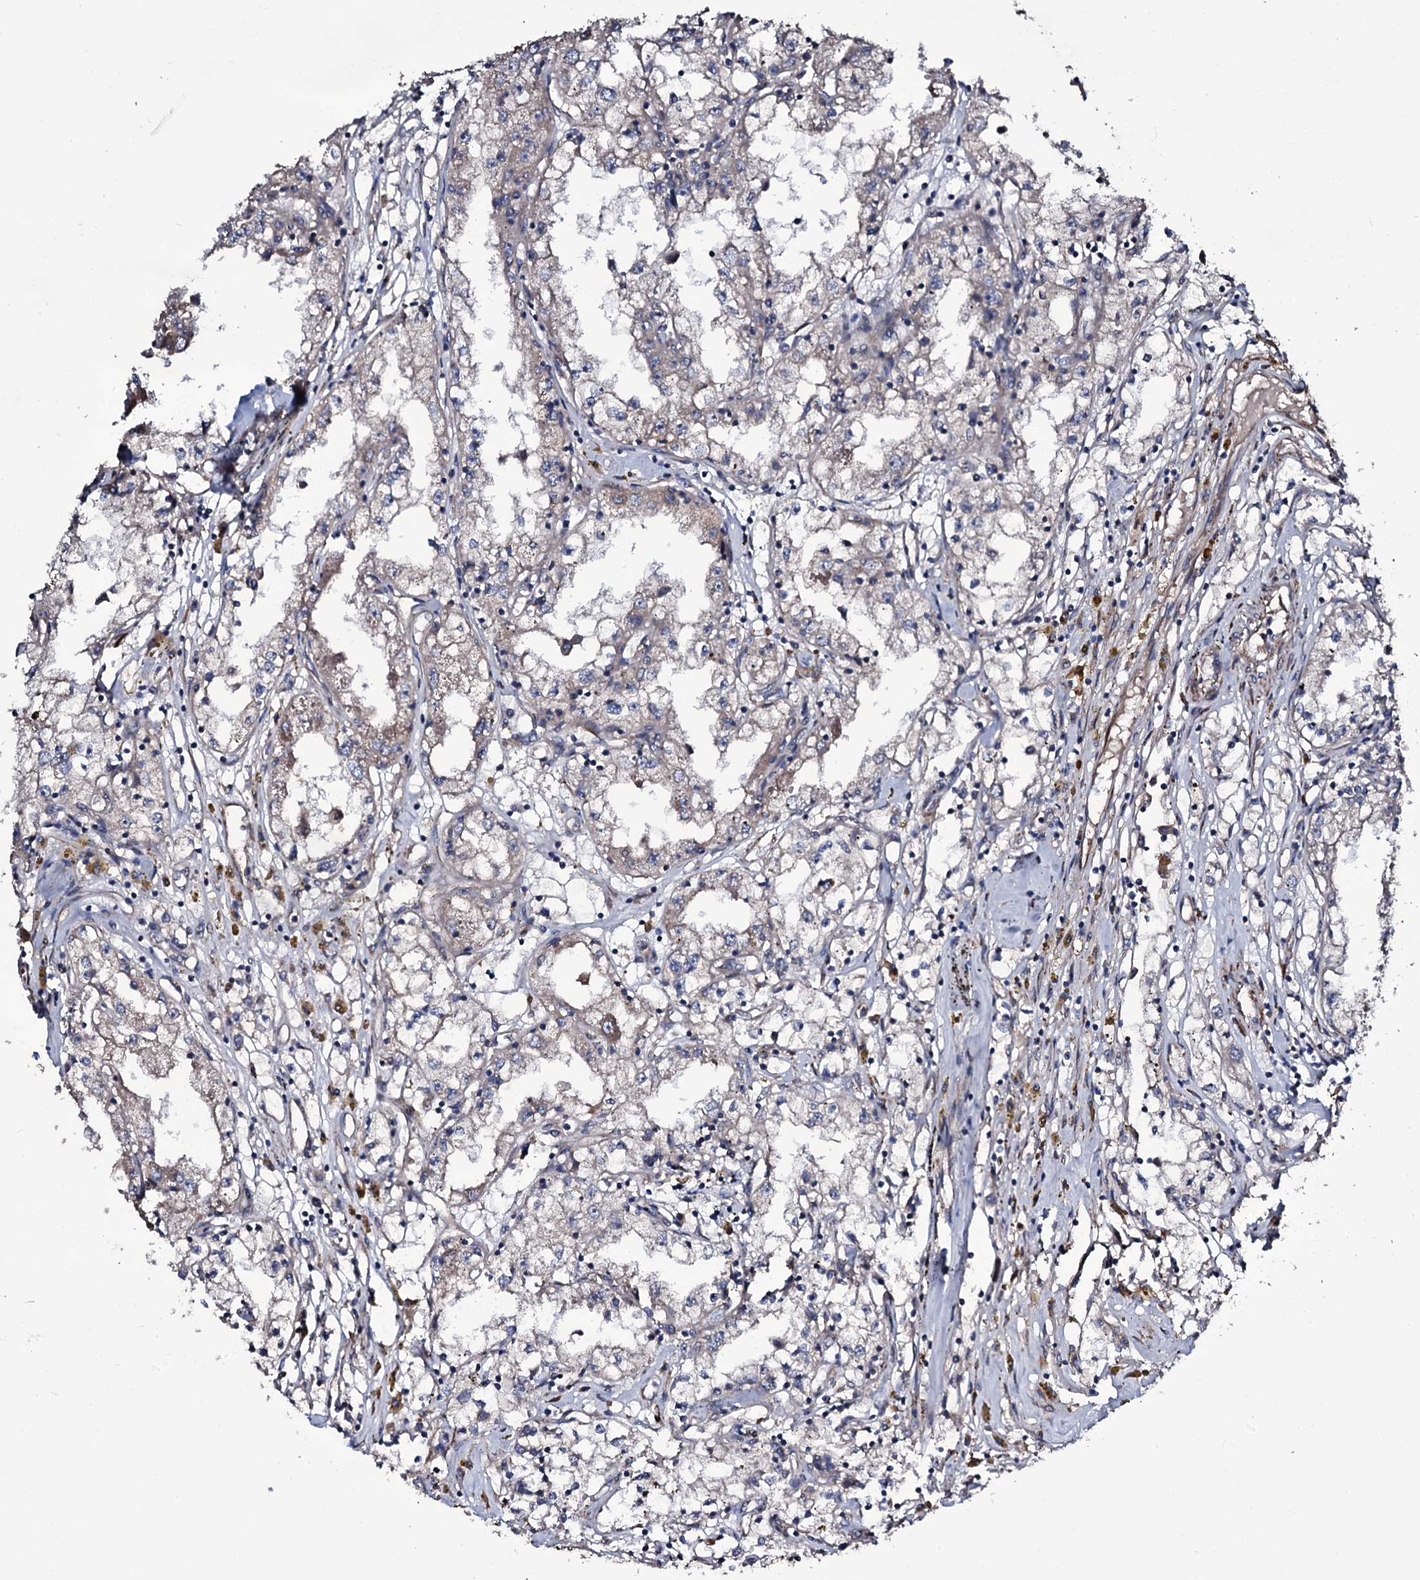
{"staining": {"intensity": "weak", "quantity": "<25%", "location": "cytoplasmic/membranous"}, "tissue": "renal cancer", "cell_type": "Tumor cells", "image_type": "cancer", "snomed": [{"axis": "morphology", "description": "Adenocarcinoma, NOS"}, {"axis": "topography", "description": "Kidney"}], "caption": "IHC image of human renal cancer (adenocarcinoma) stained for a protein (brown), which shows no positivity in tumor cells.", "gene": "WIPF3", "patient": {"sex": "male", "age": 56}}